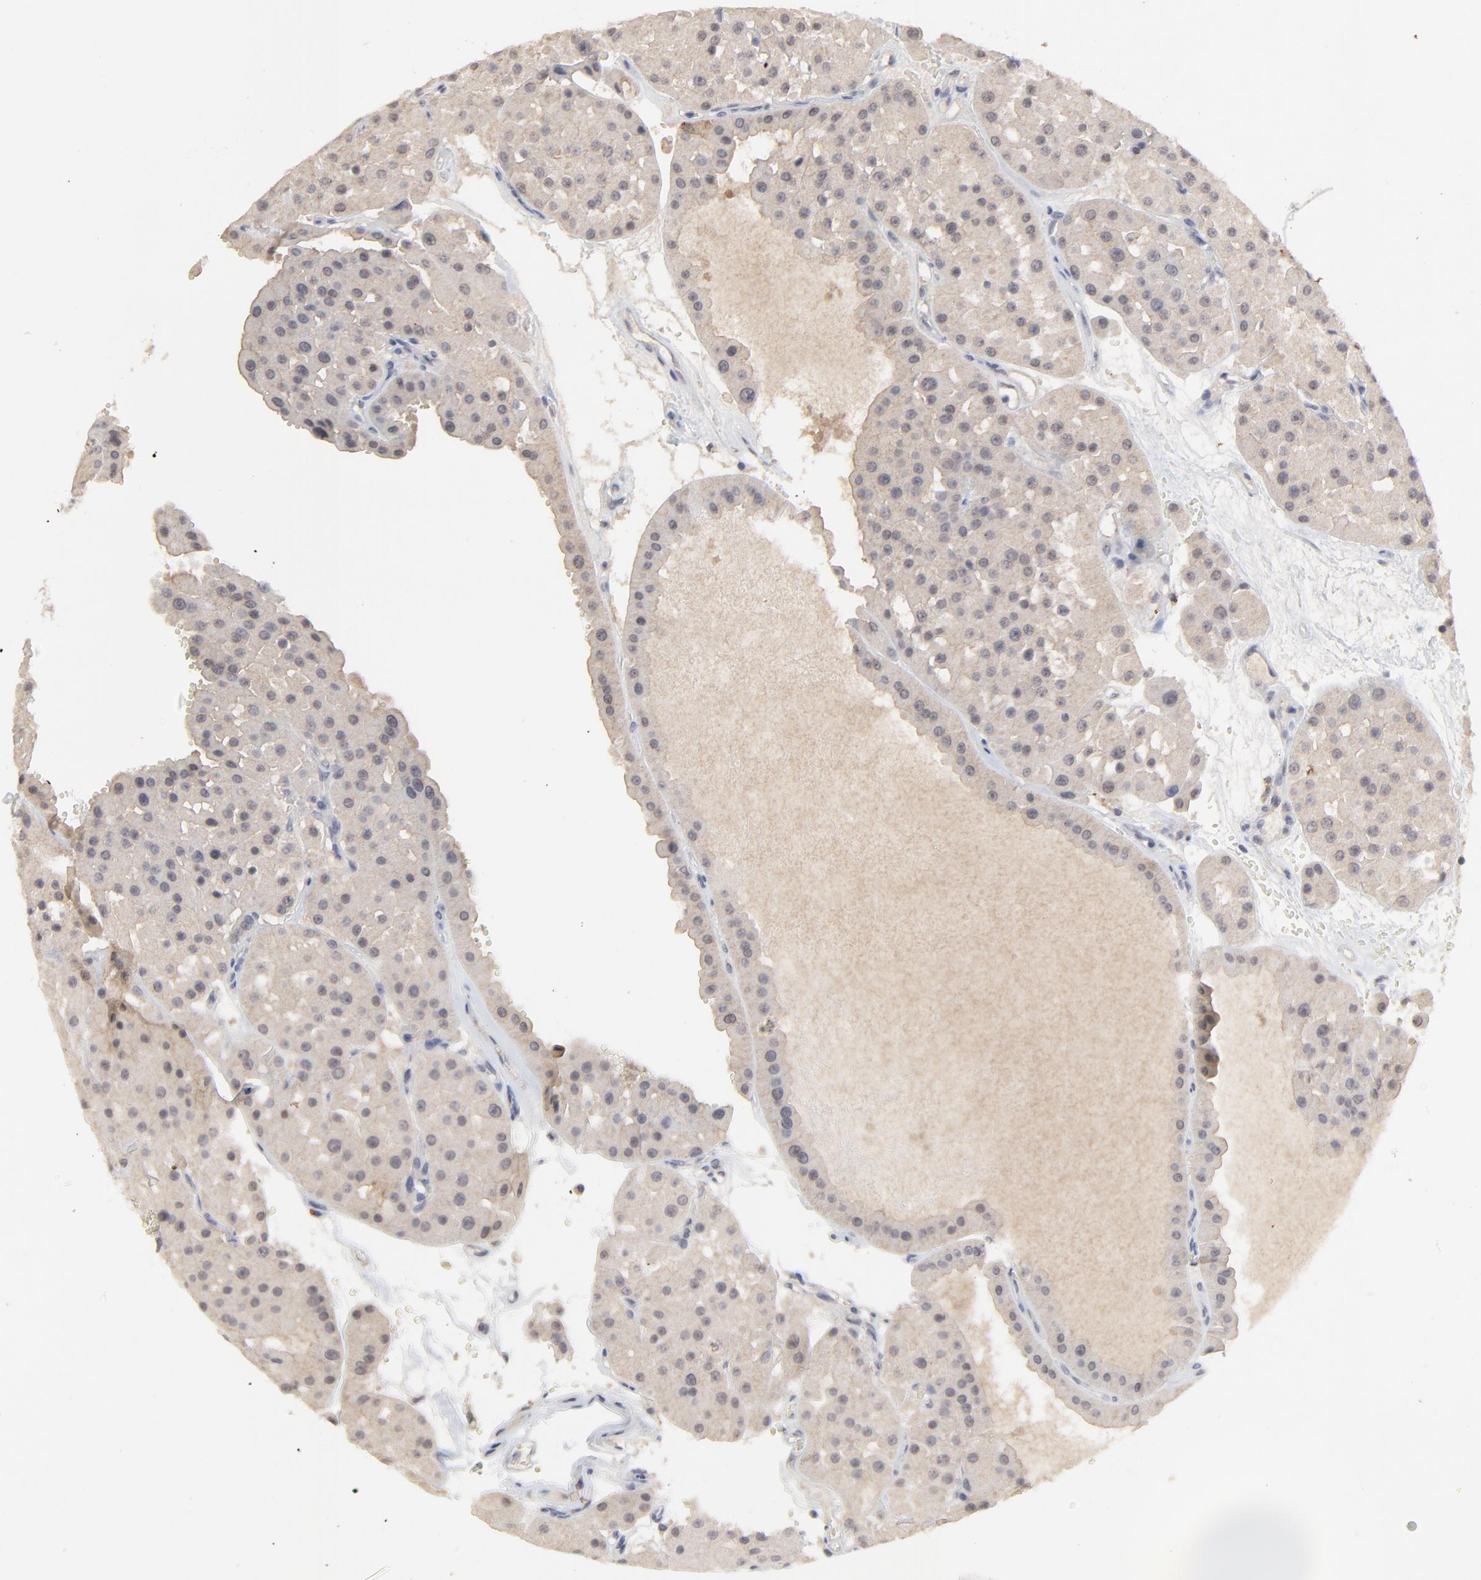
{"staining": {"intensity": "weak", "quantity": ">75%", "location": "cytoplasmic/membranous"}, "tissue": "renal cancer", "cell_type": "Tumor cells", "image_type": "cancer", "snomed": [{"axis": "morphology", "description": "Adenocarcinoma, uncertain malignant potential"}, {"axis": "topography", "description": "Kidney"}], "caption": "Tumor cells exhibit low levels of weak cytoplasmic/membranous expression in approximately >75% of cells in renal cancer (adenocarcinoma,  uncertain malignant potential). Nuclei are stained in blue.", "gene": "FAM199X", "patient": {"sex": "male", "age": 63}}